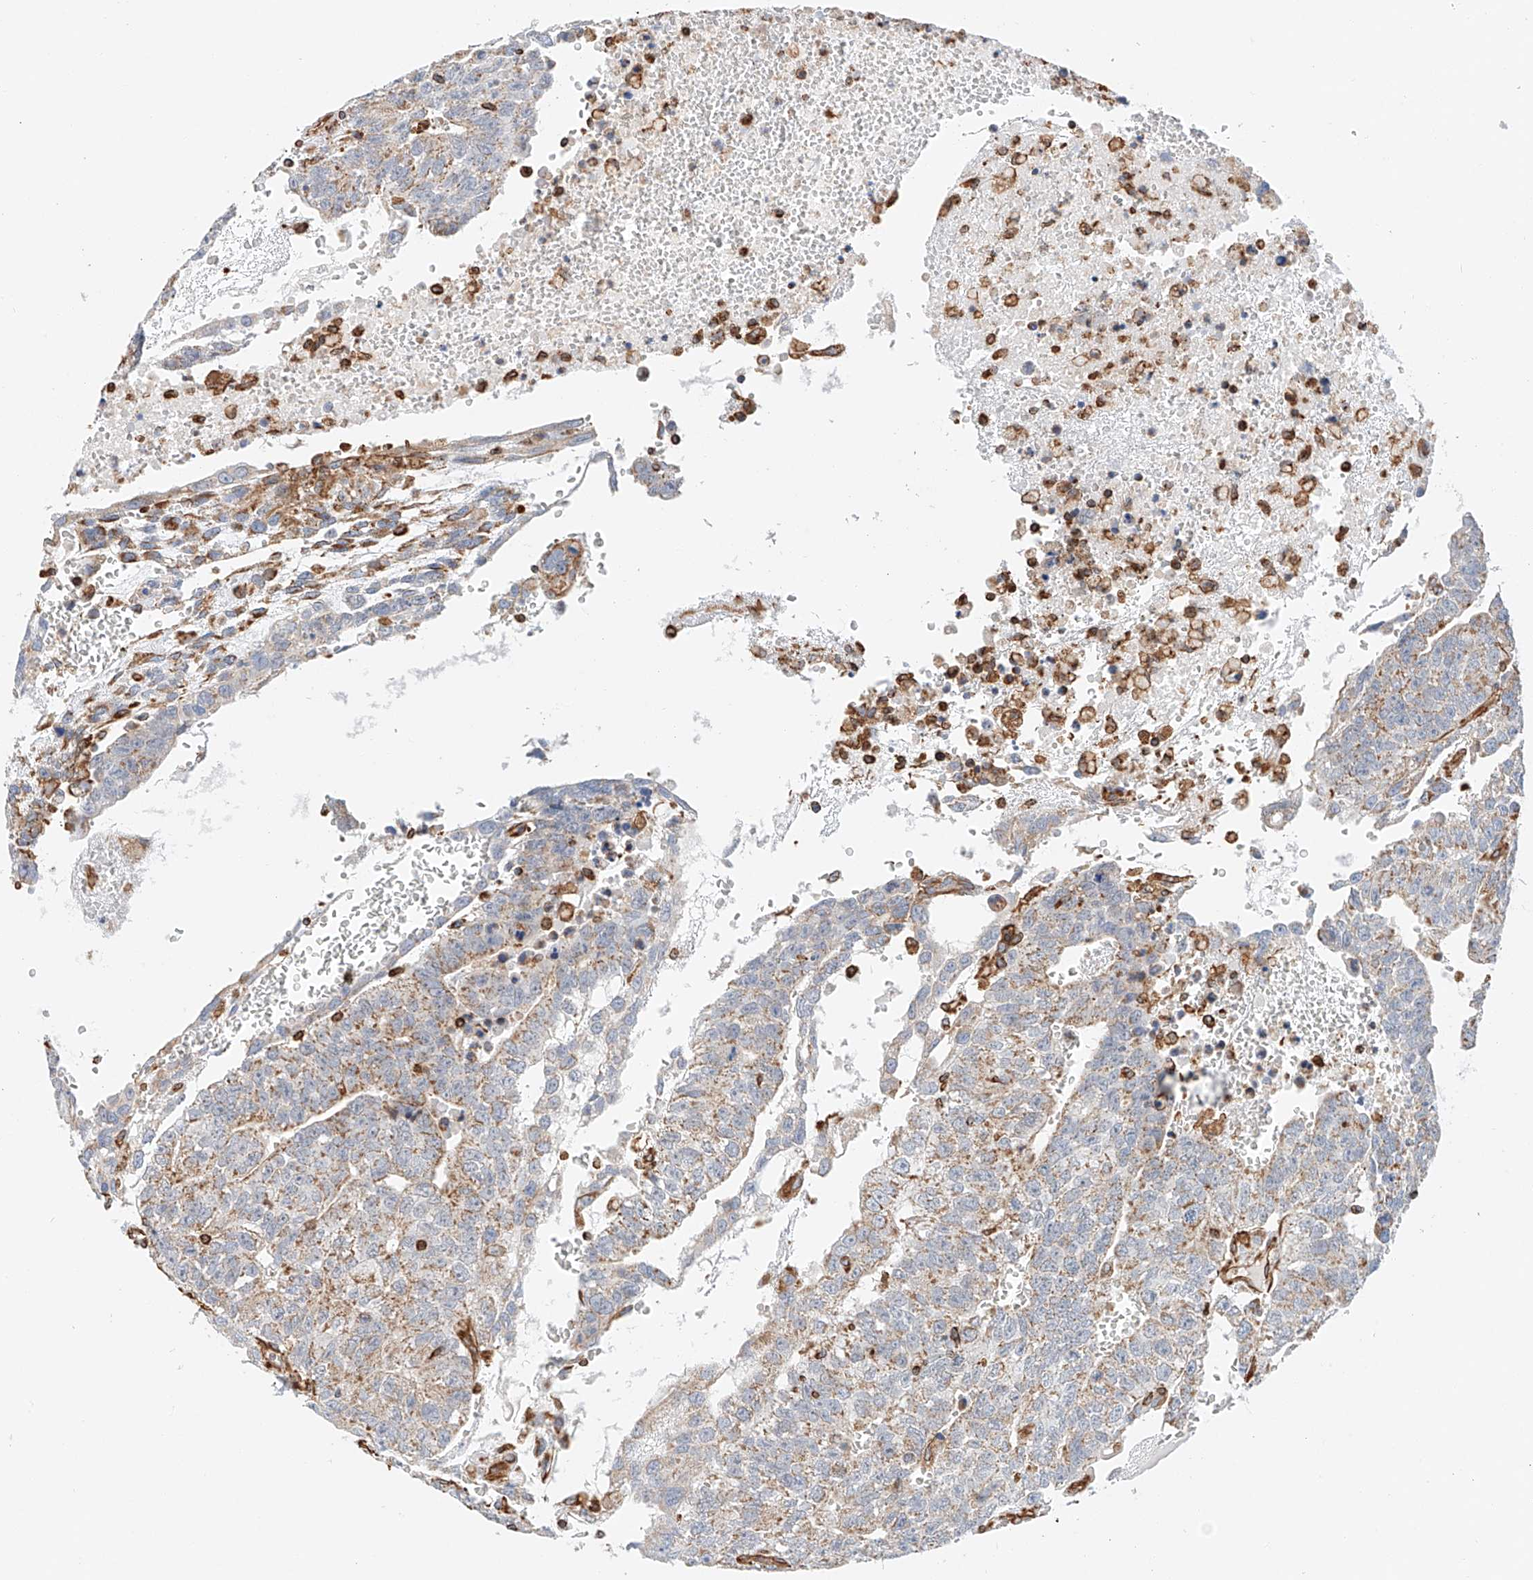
{"staining": {"intensity": "weak", "quantity": ">75%", "location": "cytoplasmic/membranous"}, "tissue": "testis cancer", "cell_type": "Tumor cells", "image_type": "cancer", "snomed": [{"axis": "morphology", "description": "Seminoma, NOS"}, {"axis": "morphology", "description": "Carcinoma, Embryonal, NOS"}, {"axis": "topography", "description": "Testis"}], "caption": "This photomicrograph demonstrates immunohistochemistry (IHC) staining of testis cancer, with low weak cytoplasmic/membranous positivity in approximately >75% of tumor cells.", "gene": "NDUFV3", "patient": {"sex": "male", "age": 52}}